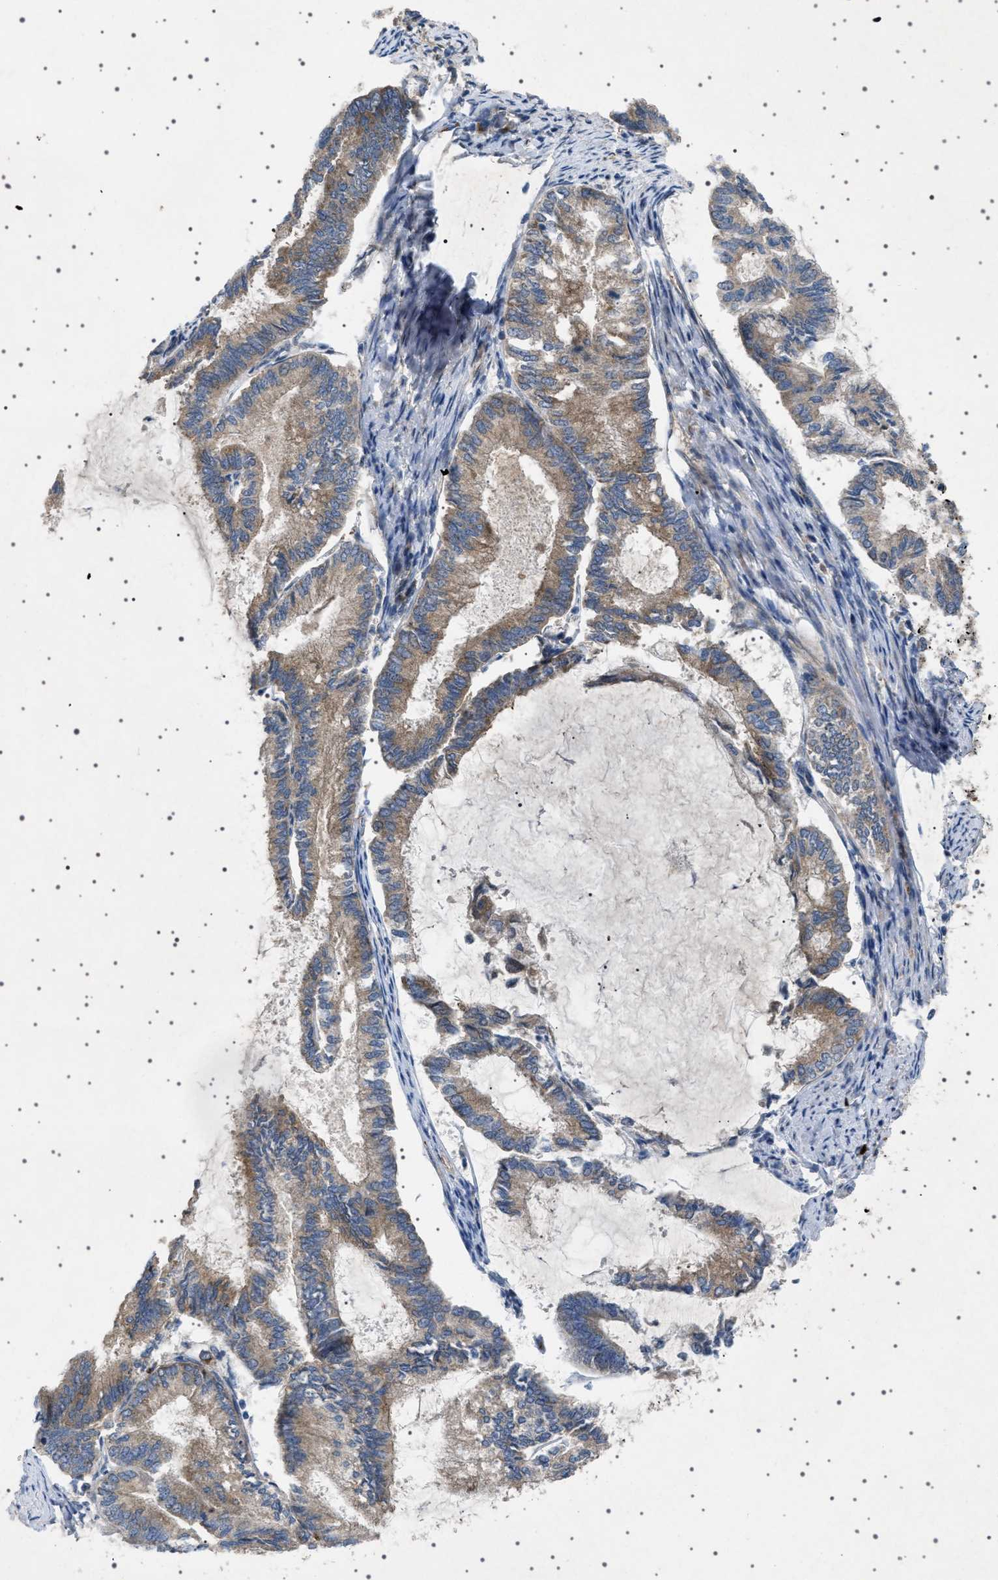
{"staining": {"intensity": "weak", "quantity": ">75%", "location": "cytoplasmic/membranous"}, "tissue": "endometrial cancer", "cell_type": "Tumor cells", "image_type": "cancer", "snomed": [{"axis": "morphology", "description": "Adenocarcinoma, NOS"}, {"axis": "topography", "description": "Endometrium"}], "caption": "A histopathology image showing weak cytoplasmic/membranous positivity in about >75% of tumor cells in endometrial adenocarcinoma, as visualized by brown immunohistochemical staining.", "gene": "CCDC186", "patient": {"sex": "female", "age": 86}}